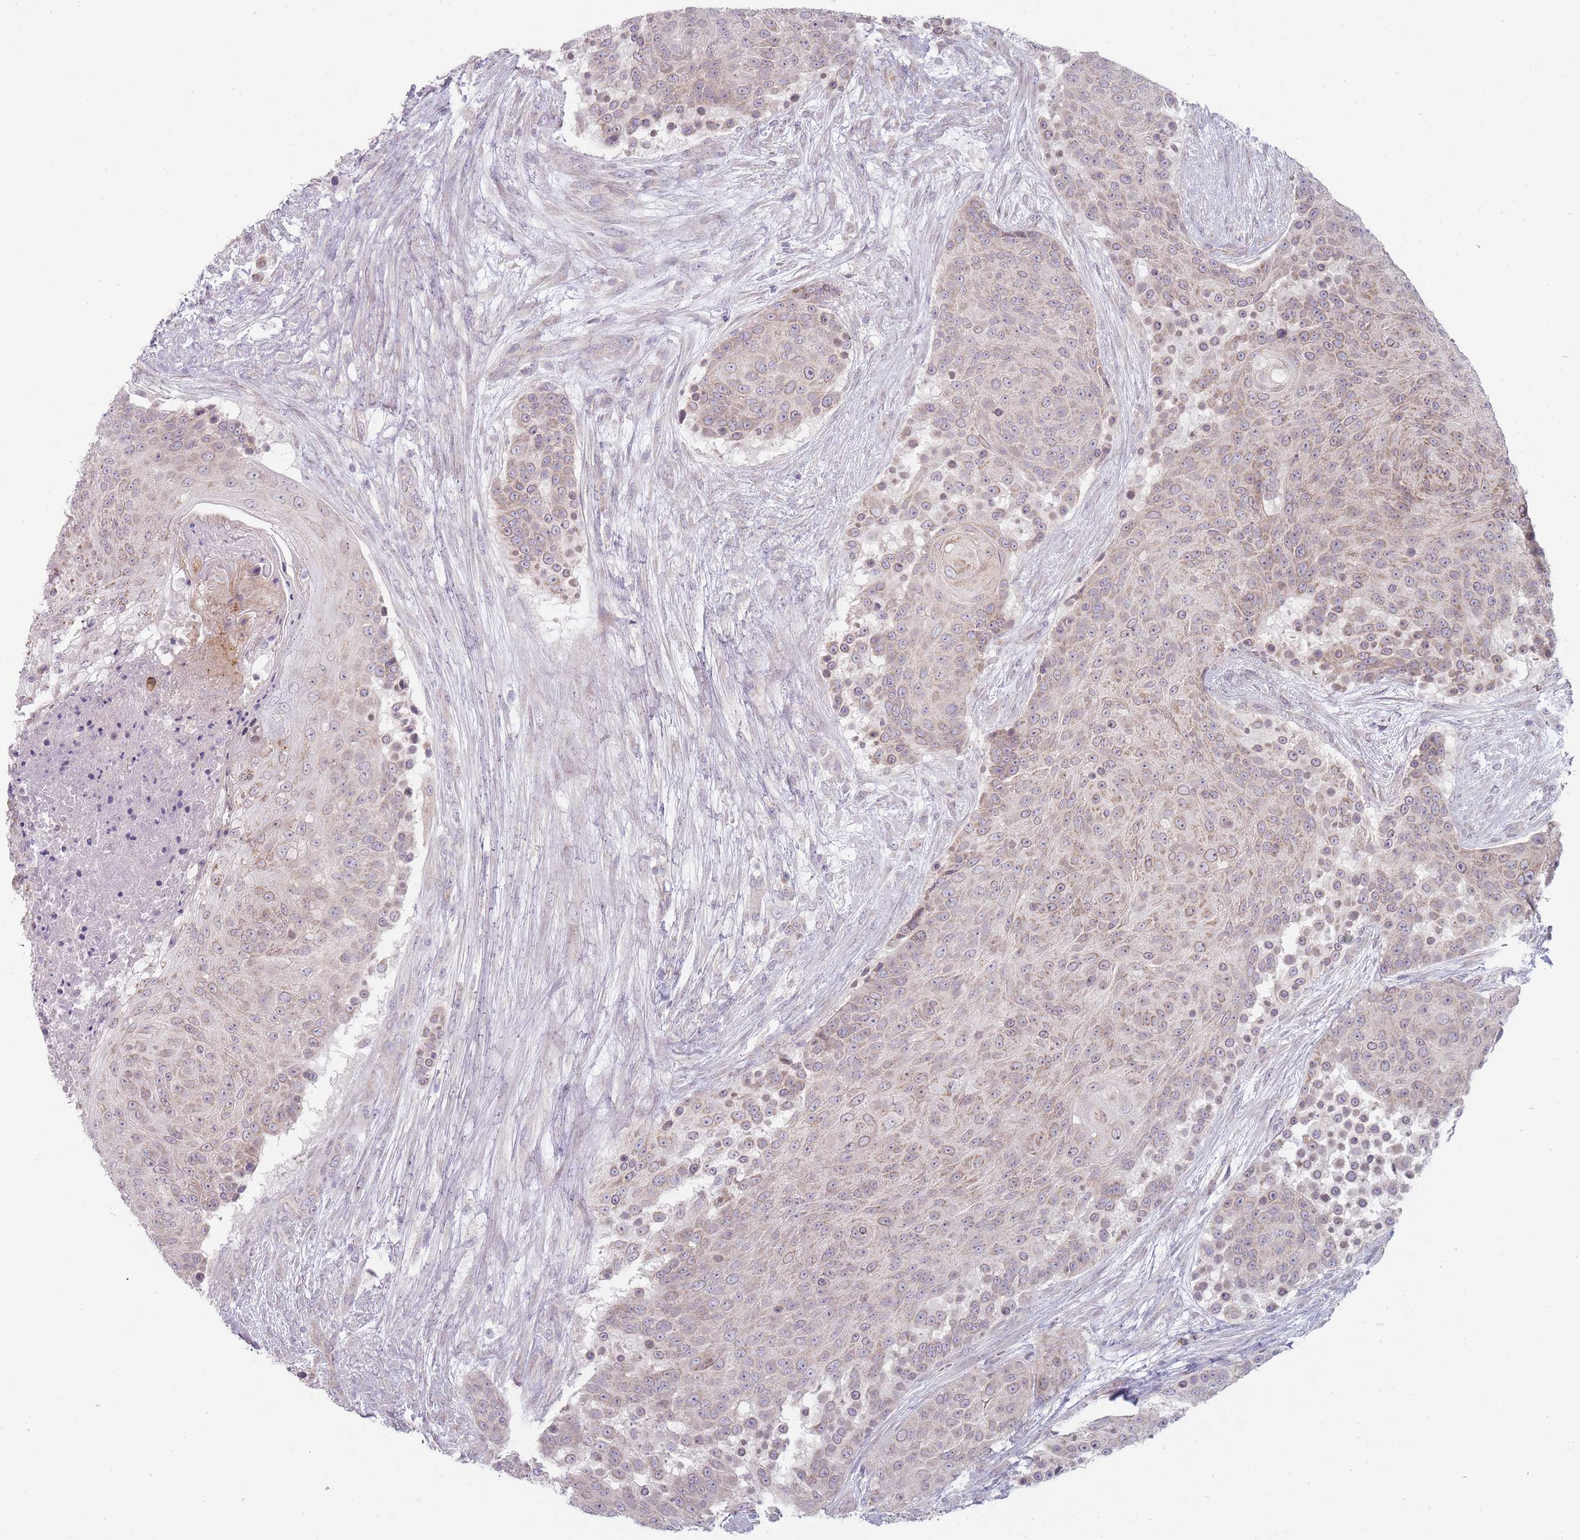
{"staining": {"intensity": "weak", "quantity": "25%-75%", "location": "cytoplasmic/membranous"}, "tissue": "urothelial cancer", "cell_type": "Tumor cells", "image_type": "cancer", "snomed": [{"axis": "morphology", "description": "Urothelial carcinoma, High grade"}, {"axis": "topography", "description": "Urinary bladder"}], "caption": "IHC histopathology image of urothelial cancer stained for a protein (brown), which demonstrates low levels of weak cytoplasmic/membranous expression in approximately 25%-75% of tumor cells.", "gene": "PCDH12", "patient": {"sex": "female", "age": 63}}